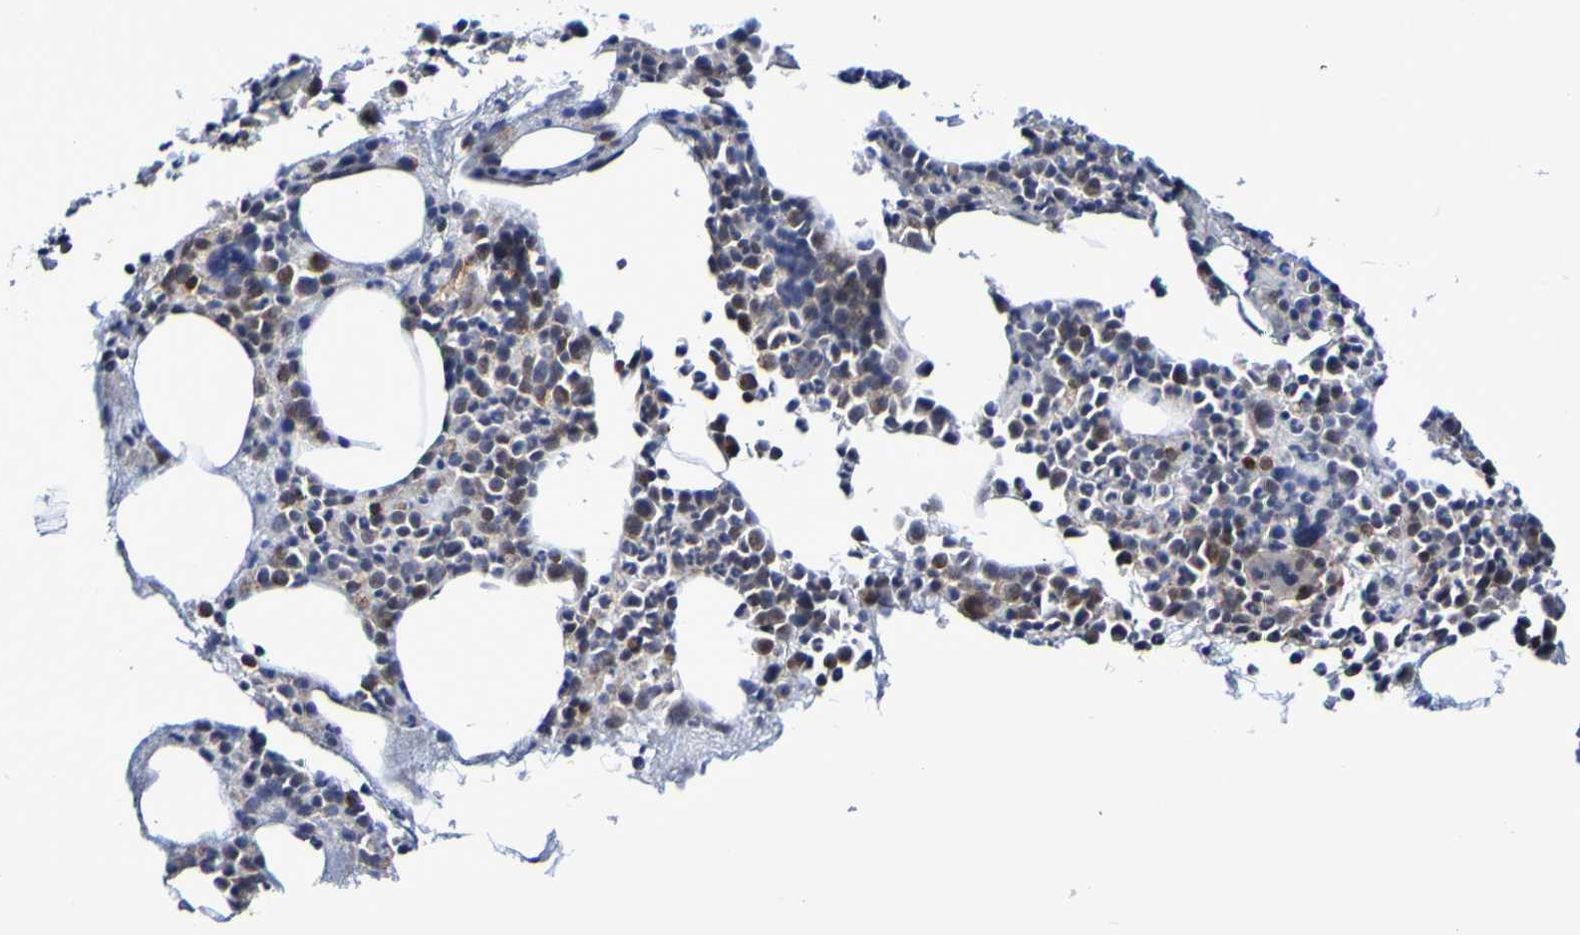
{"staining": {"intensity": "moderate", "quantity": "<25%", "location": "cytoplasmic/membranous"}, "tissue": "bone marrow", "cell_type": "Hematopoietic cells", "image_type": "normal", "snomed": [{"axis": "morphology", "description": "Normal tissue, NOS"}, {"axis": "morphology", "description": "Inflammation, NOS"}, {"axis": "topography", "description": "Bone marrow"}], "caption": "This histopathology image reveals immunohistochemistry (IHC) staining of benign bone marrow, with low moderate cytoplasmic/membranous expression in about <25% of hematopoietic cells.", "gene": "GJB1", "patient": {"sex": "male", "age": 73}}